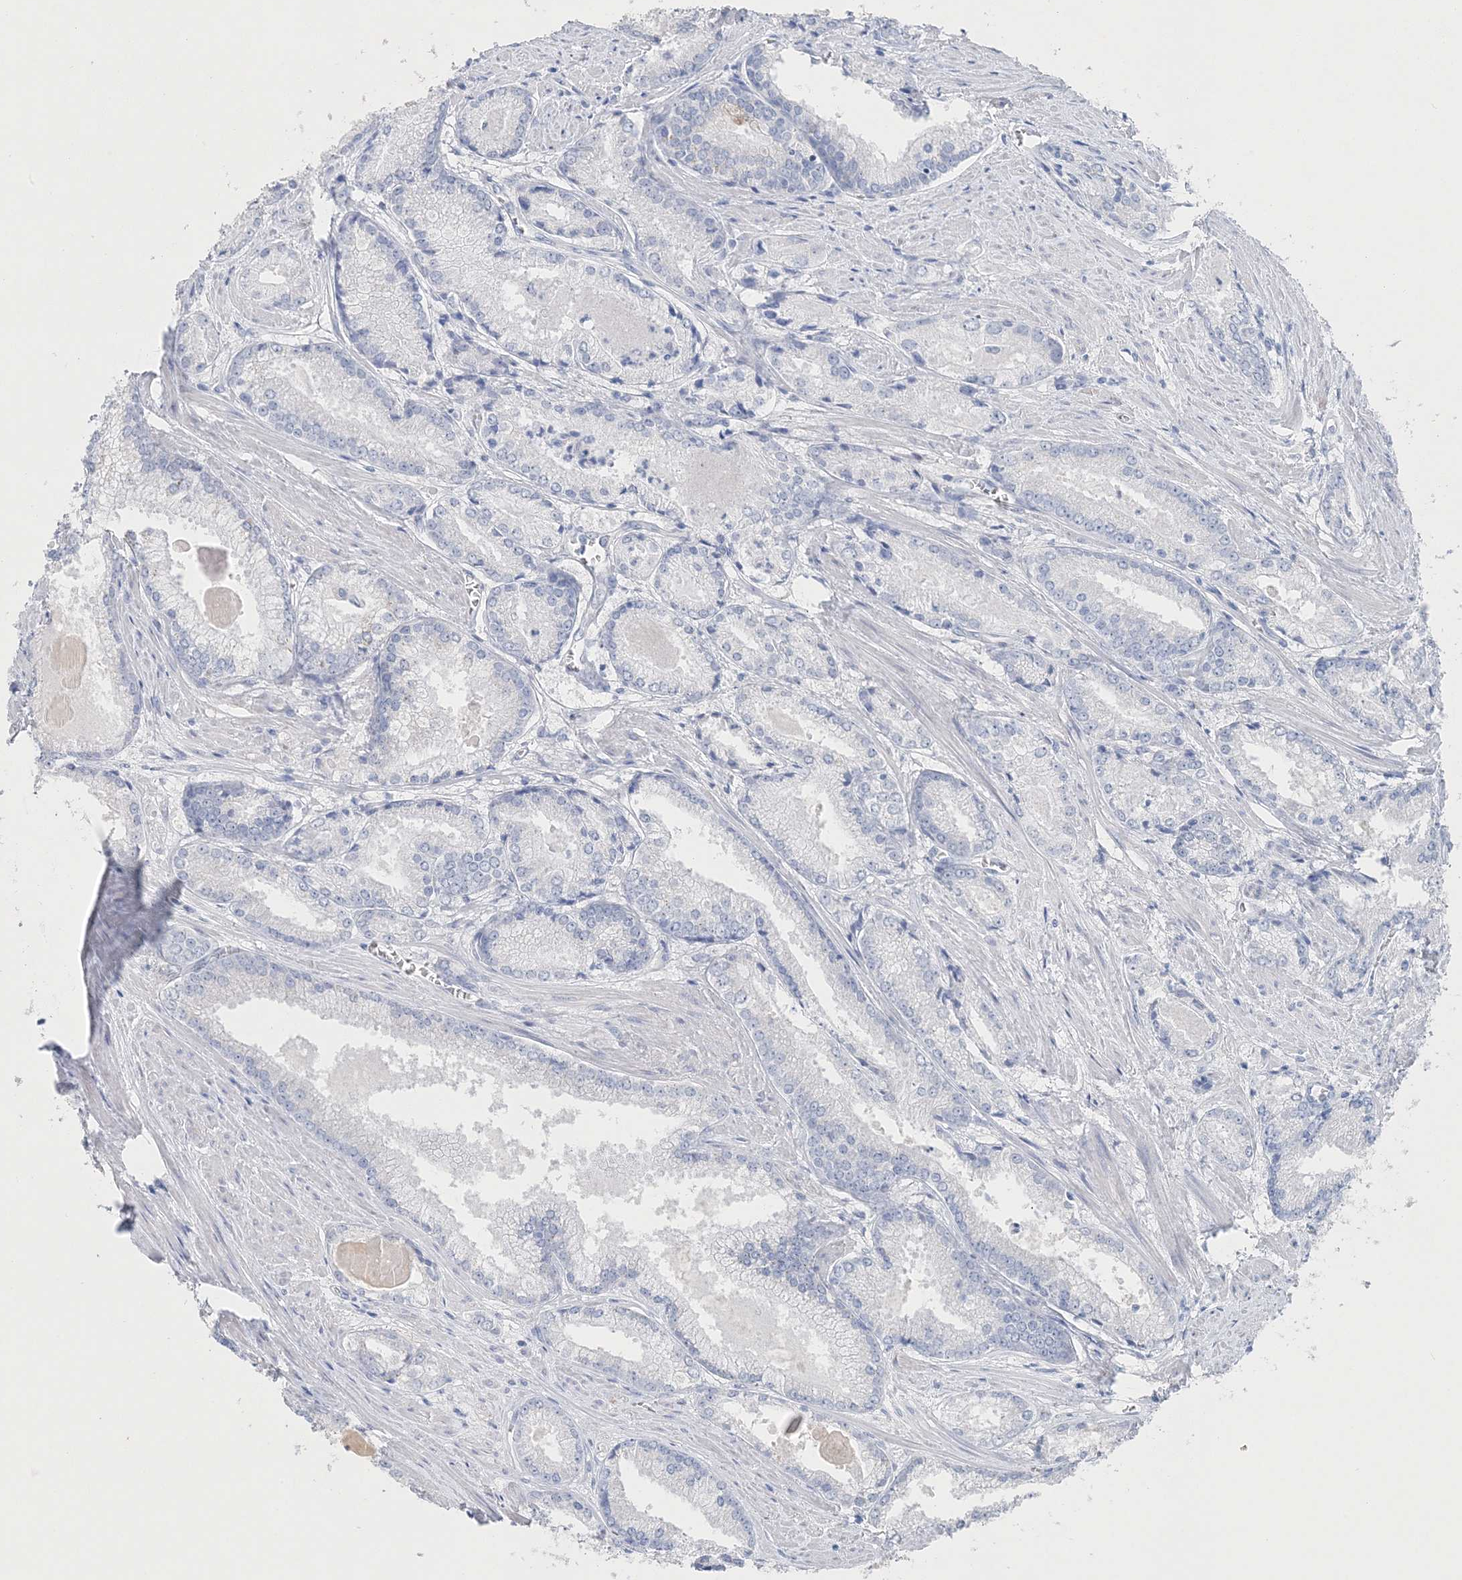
{"staining": {"intensity": "negative", "quantity": "none", "location": "none"}, "tissue": "prostate cancer", "cell_type": "Tumor cells", "image_type": "cancer", "snomed": [{"axis": "morphology", "description": "Adenocarcinoma, Low grade"}, {"axis": "topography", "description": "Prostate"}], "caption": "Histopathology image shows no significant protein expression in tumor cells of prostate cancer.", "gene": "TSPYL6", "patient": {"sex": "male", "age": 54}}